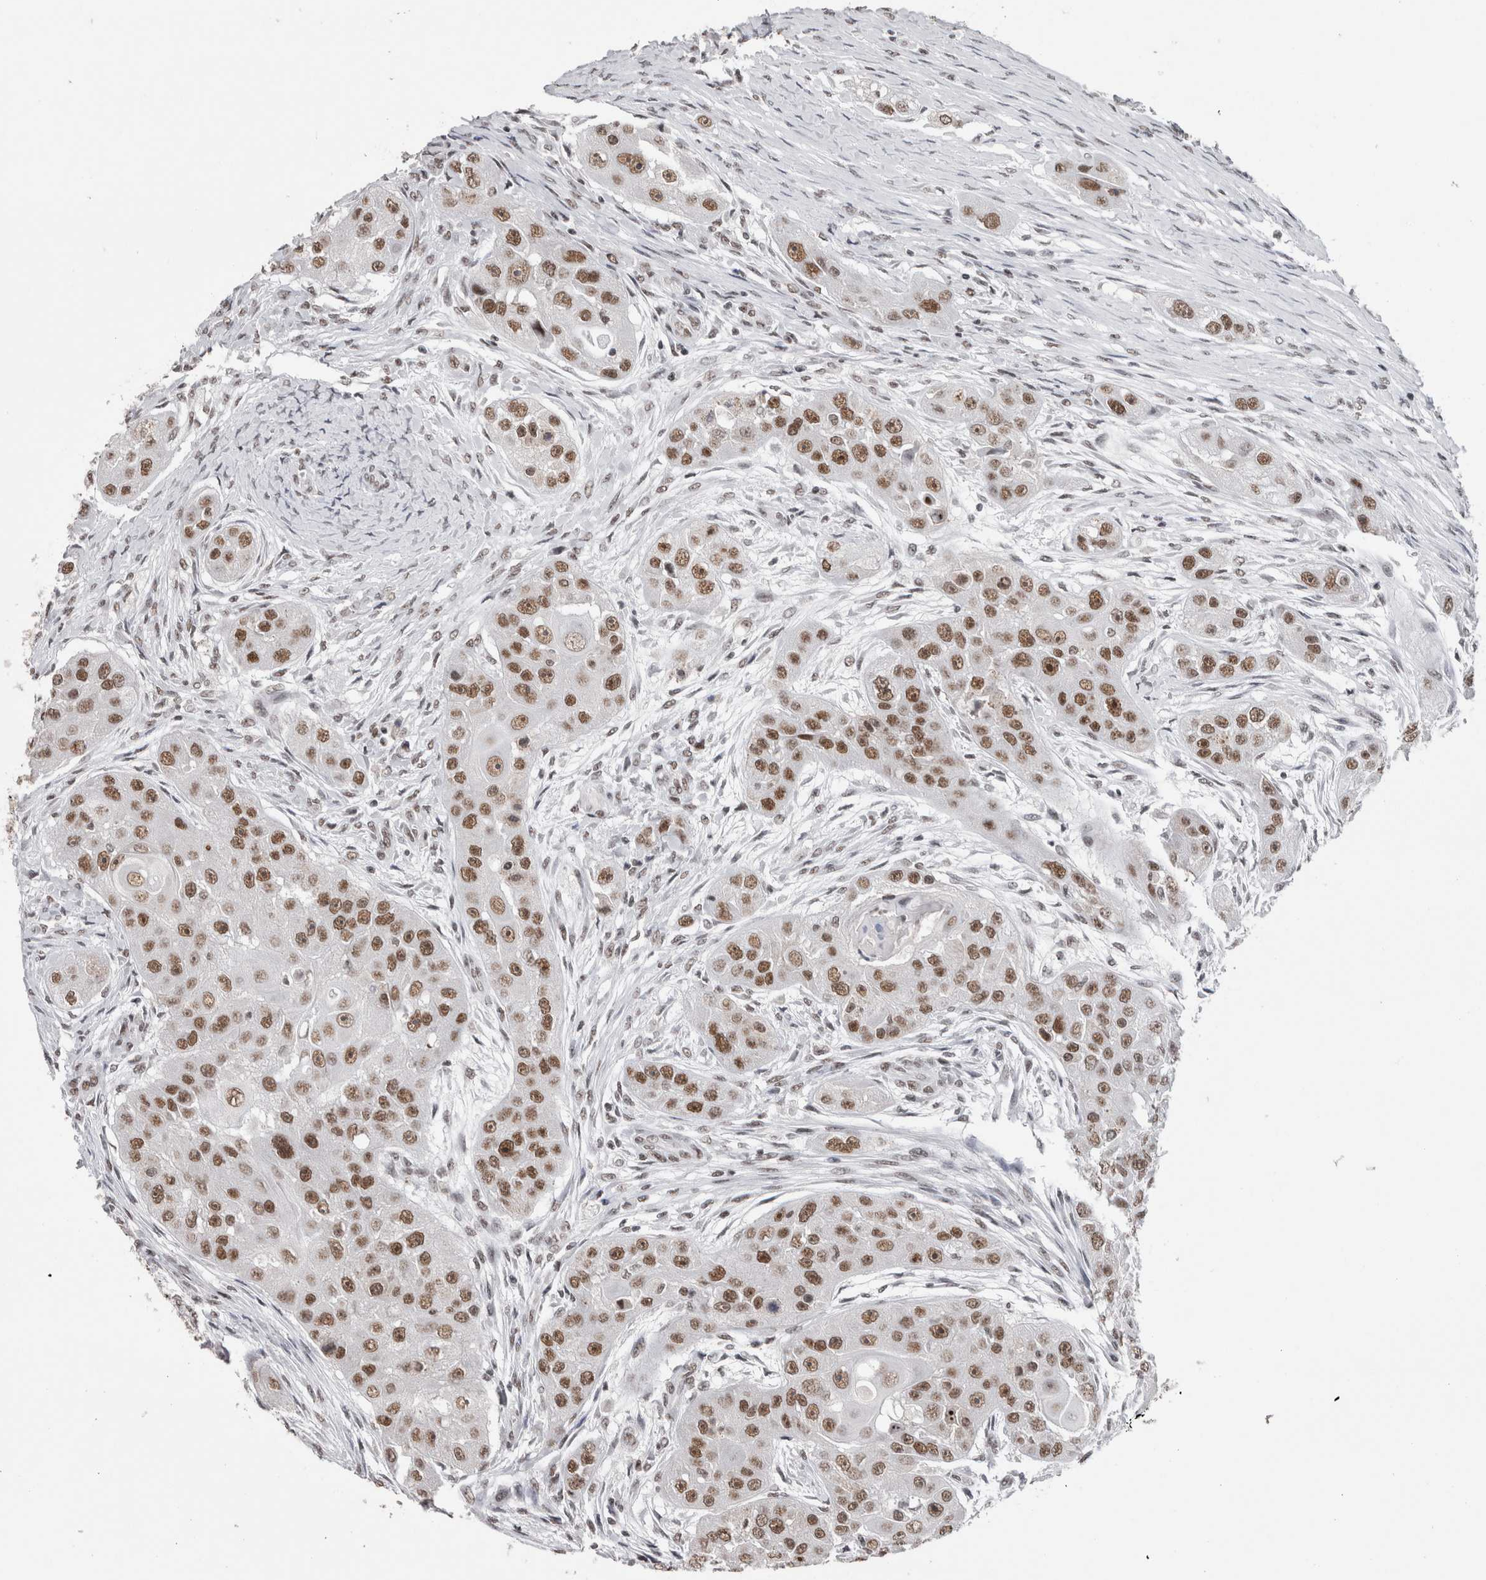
{"staining": {"intensity": "moderate", "quantity": ">75%", "location": "nuclear"}, "tissue": "head and neck cancer", "cell_type": "Tumor cells", "image_type": "cancer", "snomed": [{"axis": "morphology", "description": "Normal tissue, NOS"}, {"axis": "morphology", "description": "Squamous cell carcinoma, NOS"}, {"axis": "topography", "description": "Skeletal muscle"}, {"axis": "topography", "description": "Head-Neck"}], "caption": "IHC image of neoplastic tissue: human head and neck cancer (squamous cell carcinoma) stained using immunohistochemistry (IHC) shows medium levels of moderate protein expression localized specifically in the nuclear of tumor cells, appearing as a nuclear brown color.", "gene": "SMC1A", "patient": {"sex": "male", "age": 51}}